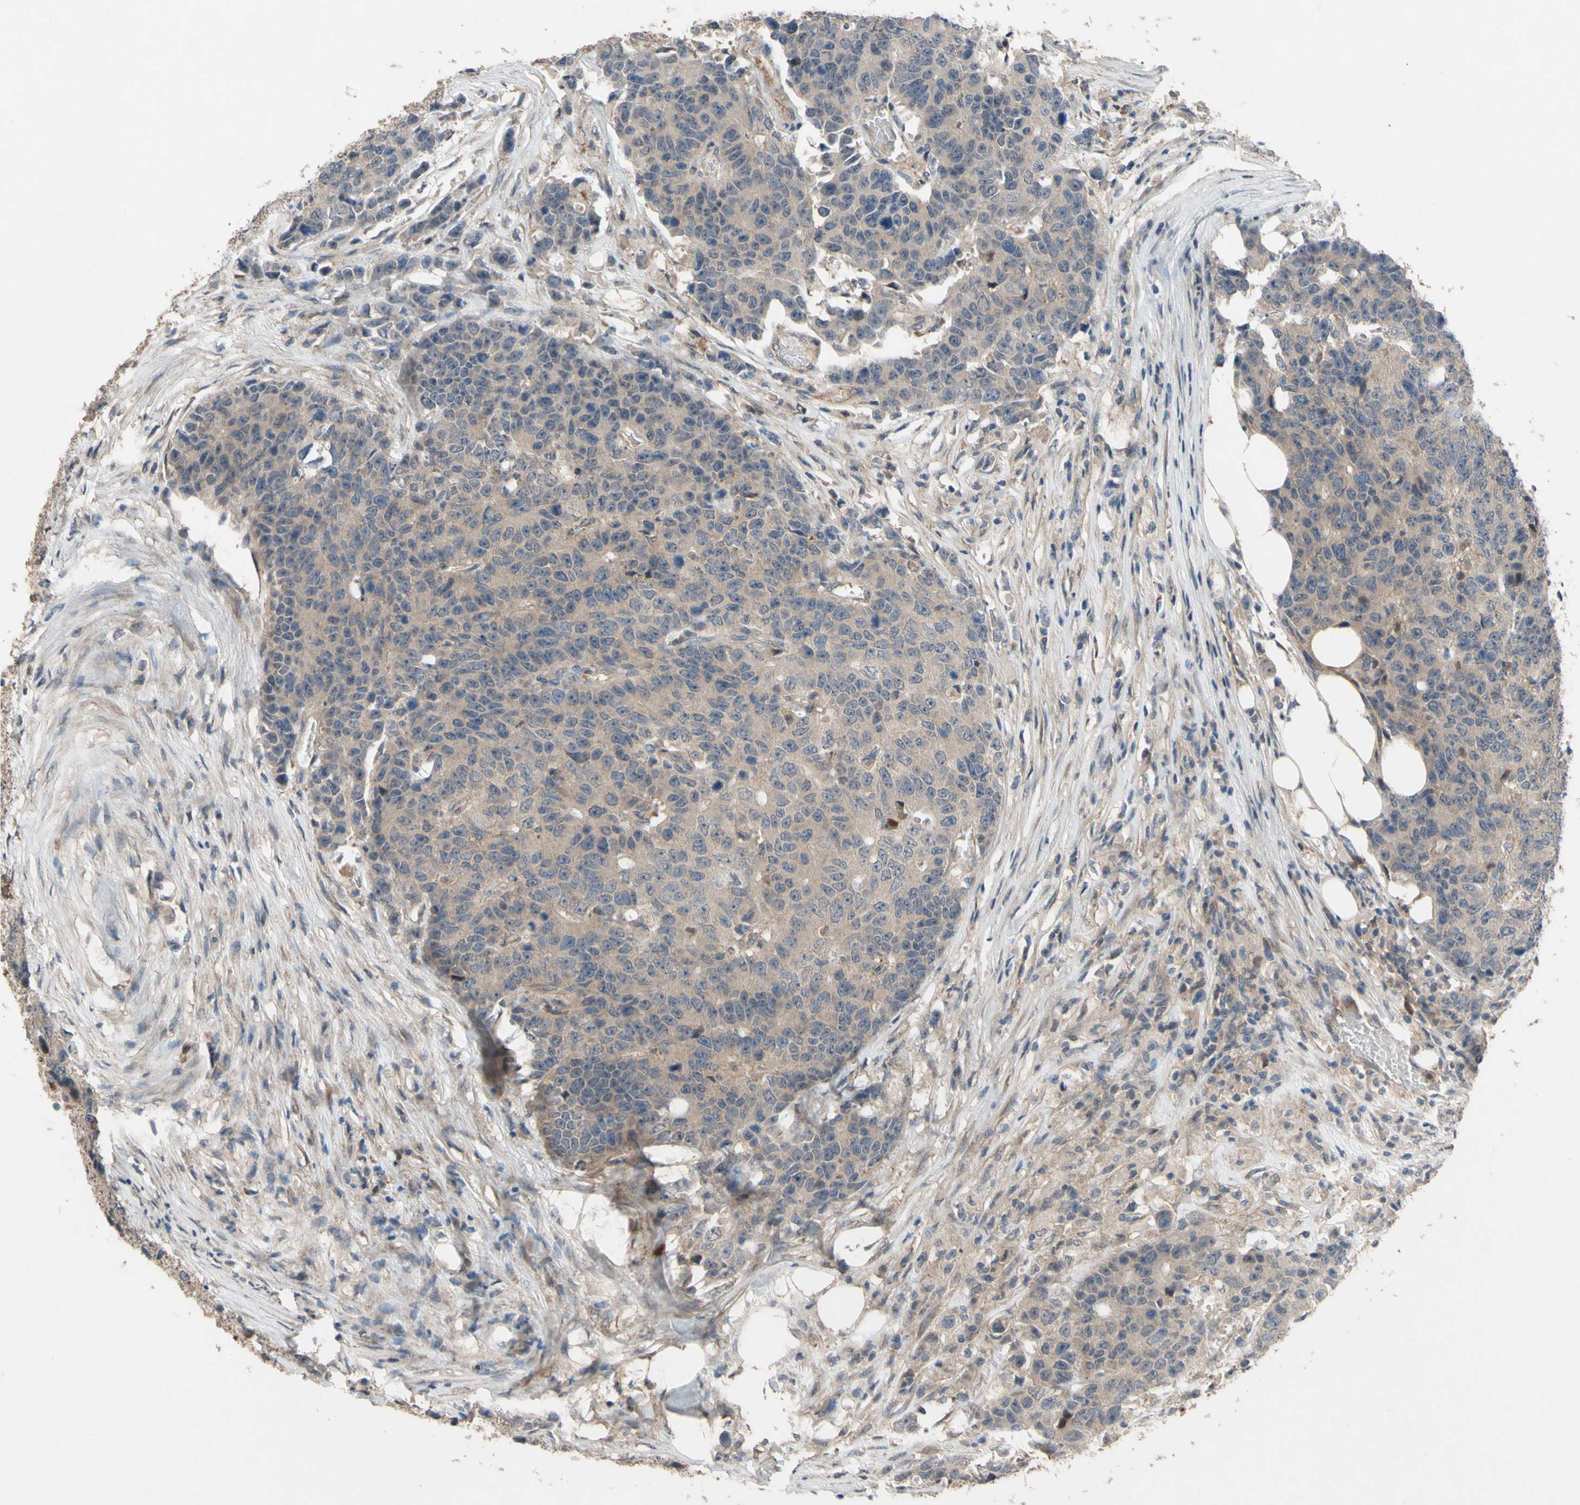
{"staining": {"intensity": "weak", "quantity": ">75%", "location": "cytoplasmic/membranous"}, "tissue": "colorectal cancer", "cell_type": "Tumor cells", "image_type": "cancer", "snomed": [{"axis": "morphology", "description": "Adenocarcinoma, NOS"}, {"axis": "topography", "description": "Colon"}], "caption": "A histopathology image of colorectal cancer stained for a protein reveals weak cytoplasmic/membranous brown staining in tumor cells.", "gene": "SHROOM4", "patient": {"sex": "female", "age": 86}}